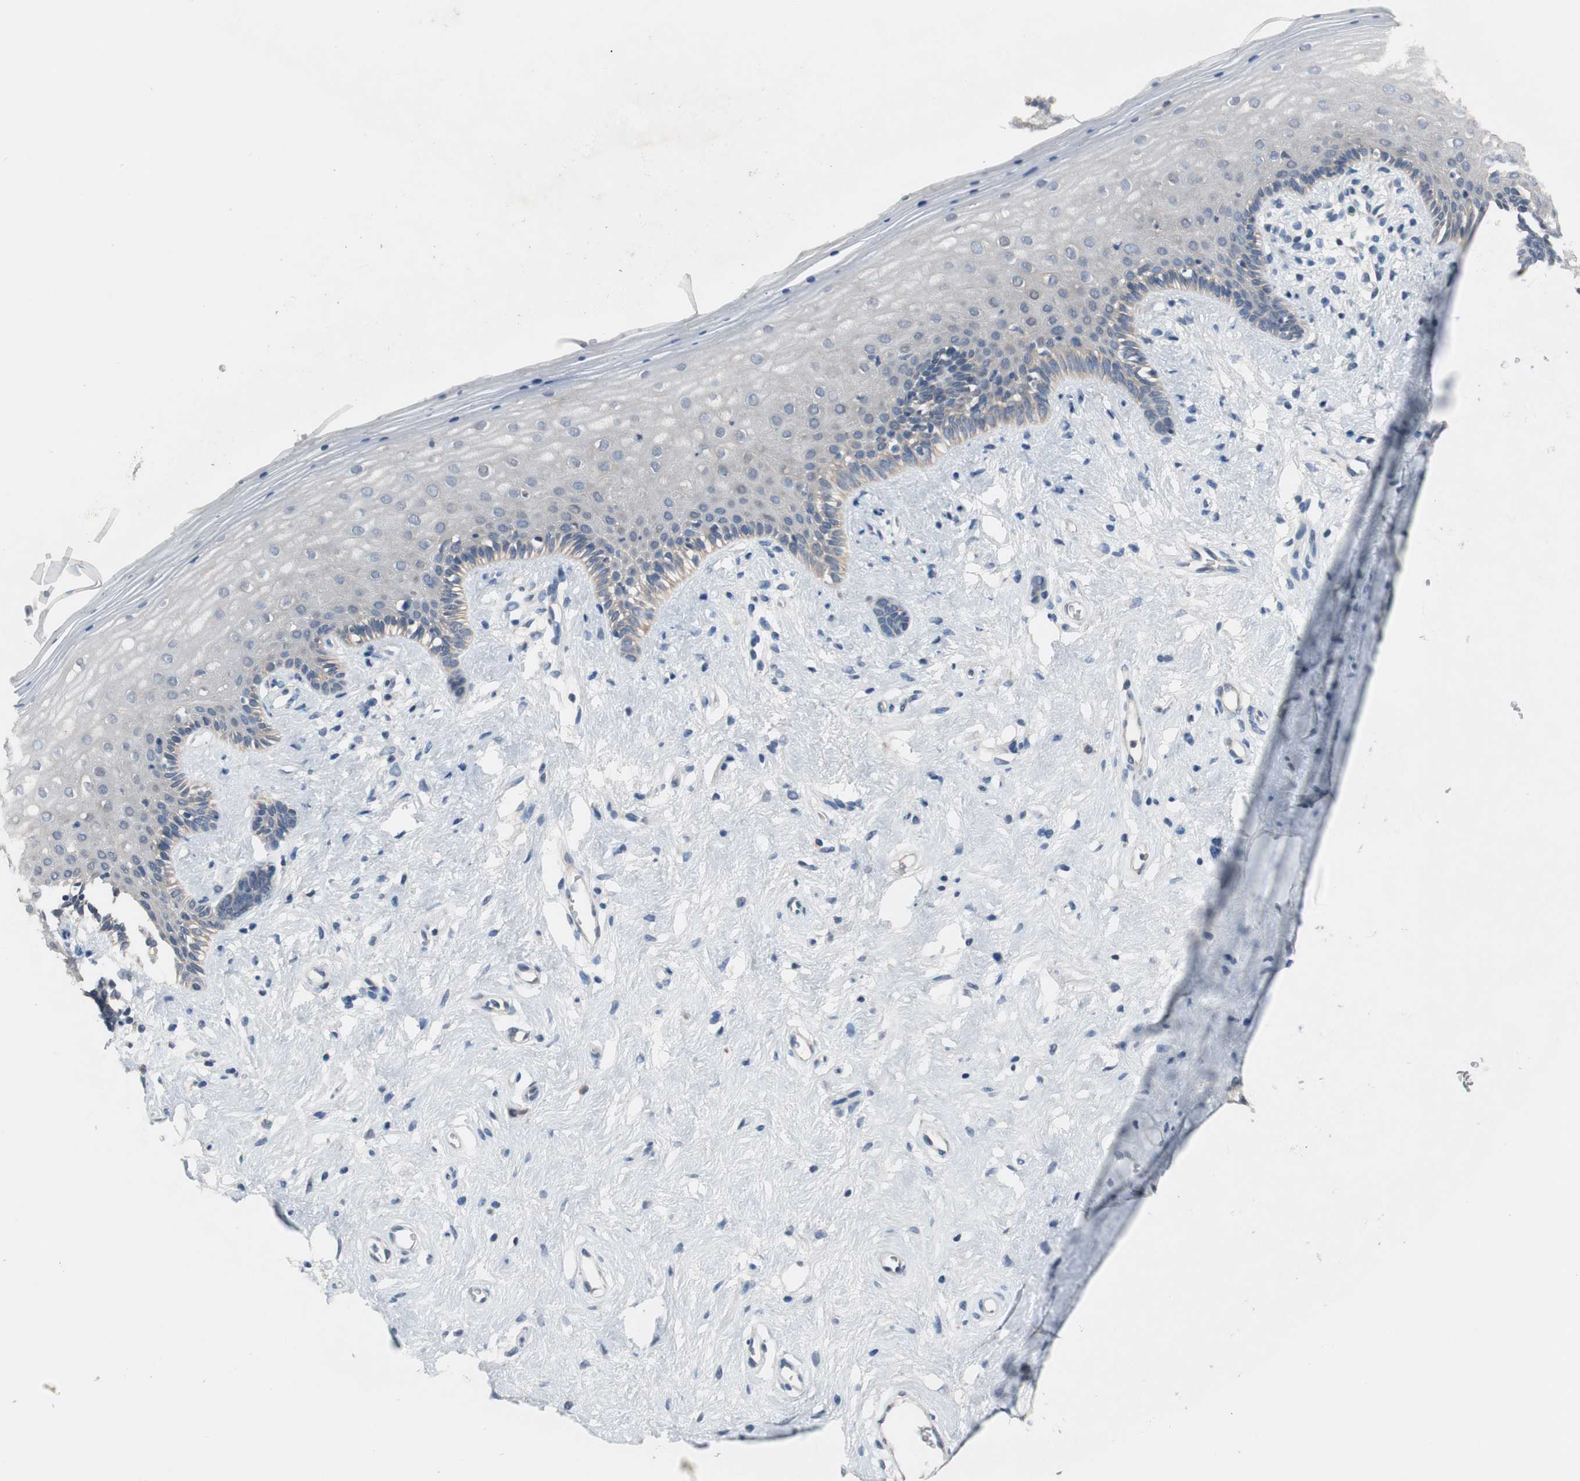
{"staining": {"intensity": "negative", "quantity": "none", "location": "none"}, "tissue": "vagina", "cell_type": "Squamous epithelial cells", "image_type": "normal", "snomed": [{"axis": "morphology", "description": "Normal tissue, NOS"}, {"axis": "topography", "description": "Vagina"}], "caption": "This photomicrograph is of unremarkable vagina stained with IHC to label a protein in brown with the nuclei are counter-stained blue. There is no expression in squamous epithelial cells.", "gene": "TACR3", "patient": {"sex": "female", "age": 44}}